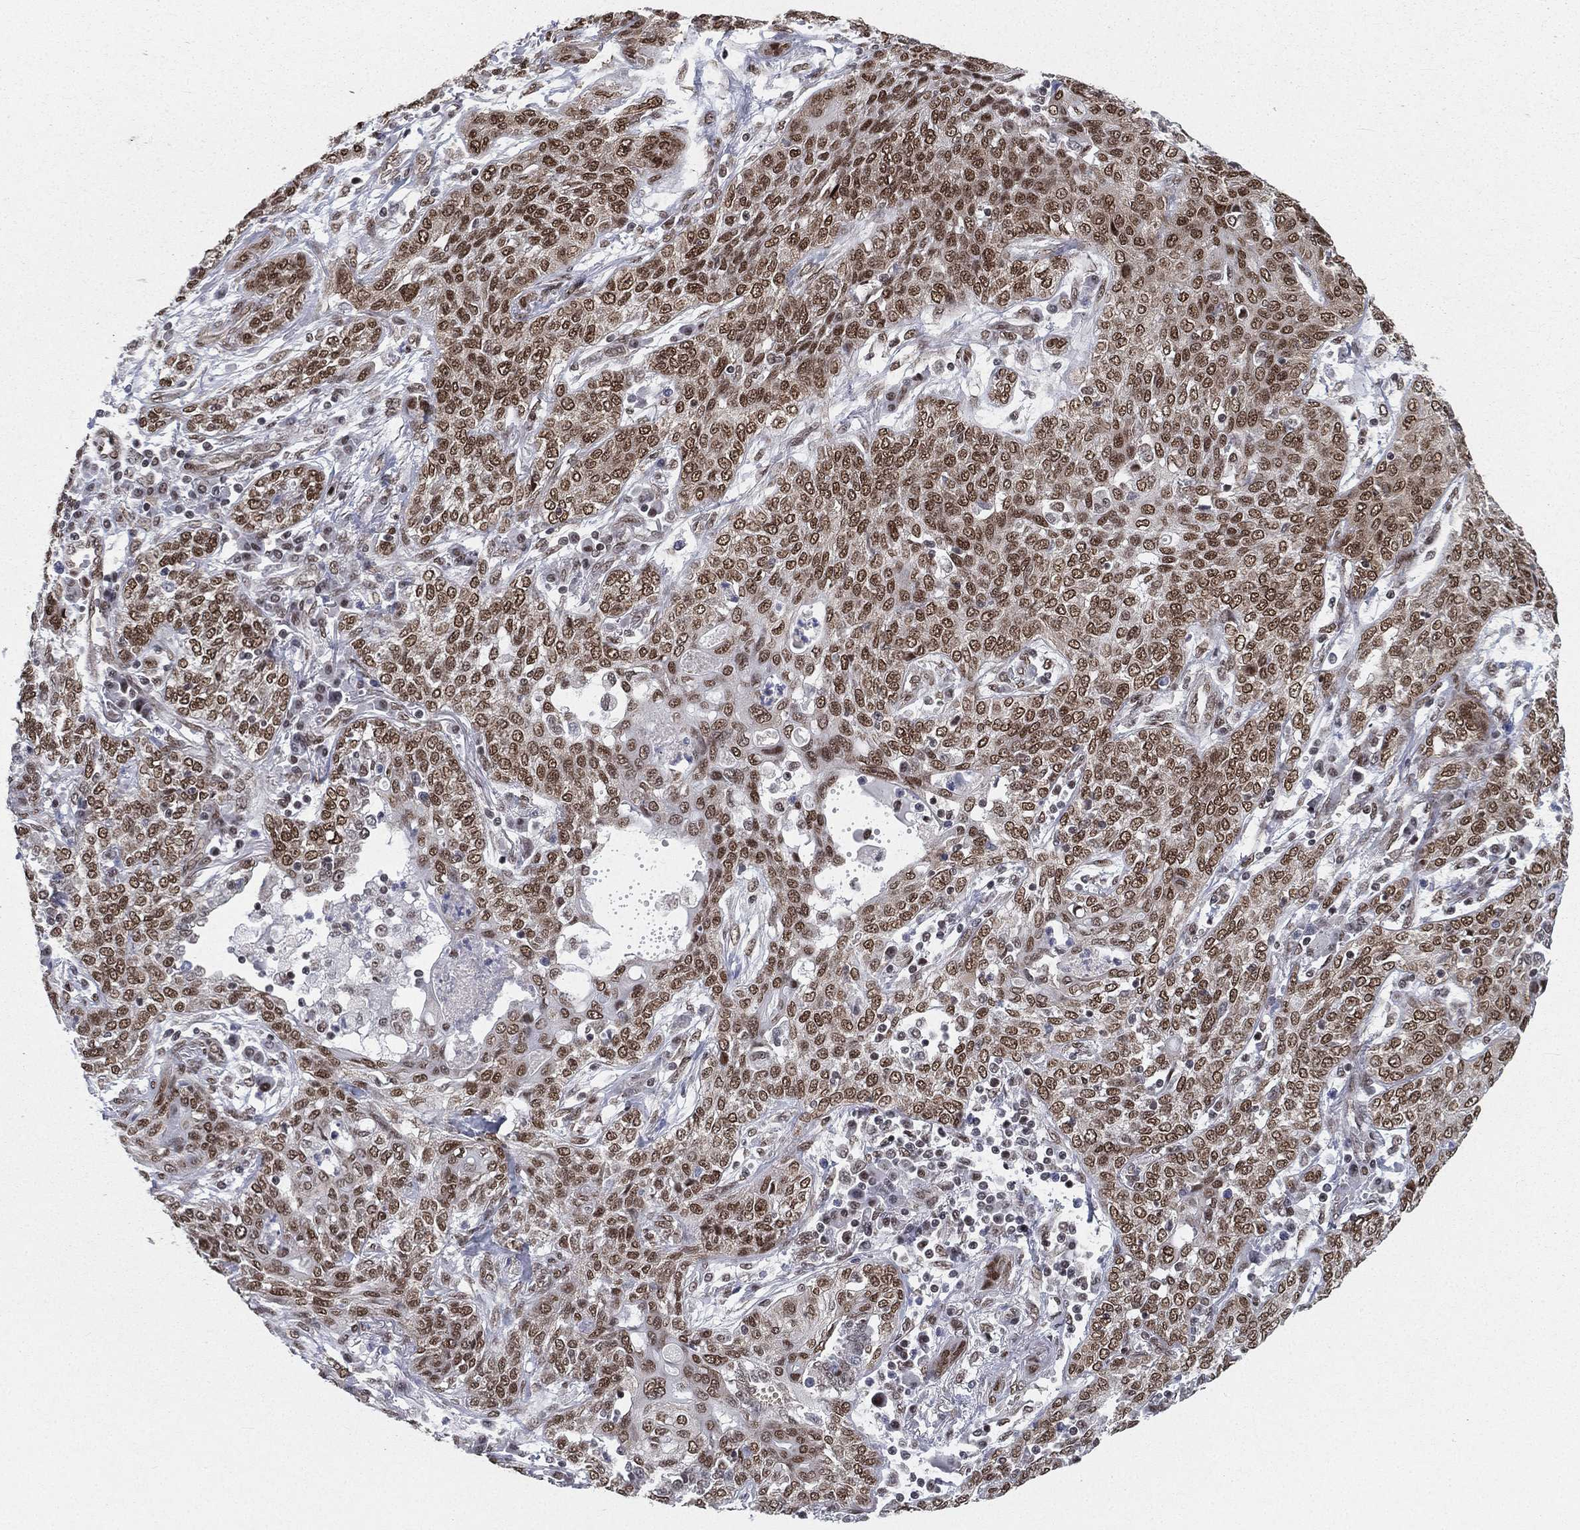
{"staining": {"intensity": "moderate", "quantity": ">75%", "location": "nuclear"}, "tissue": "lung cancer", "cell_type": "Tumor cells", "image_type": "cancer", "snomed": [{"axis": "morphology", "description": "Squamous cell carcinoma, NOS"}, {"axis": "topography", "description": "Lung"}], "caption": "Lung cancer tissue reveals moderate nuclear staining in approximately >75% of tumor cells, visualized by immunohistochemistry.", "gene": "FUBP3", "patient": {"sex": "female", "age": 70}}